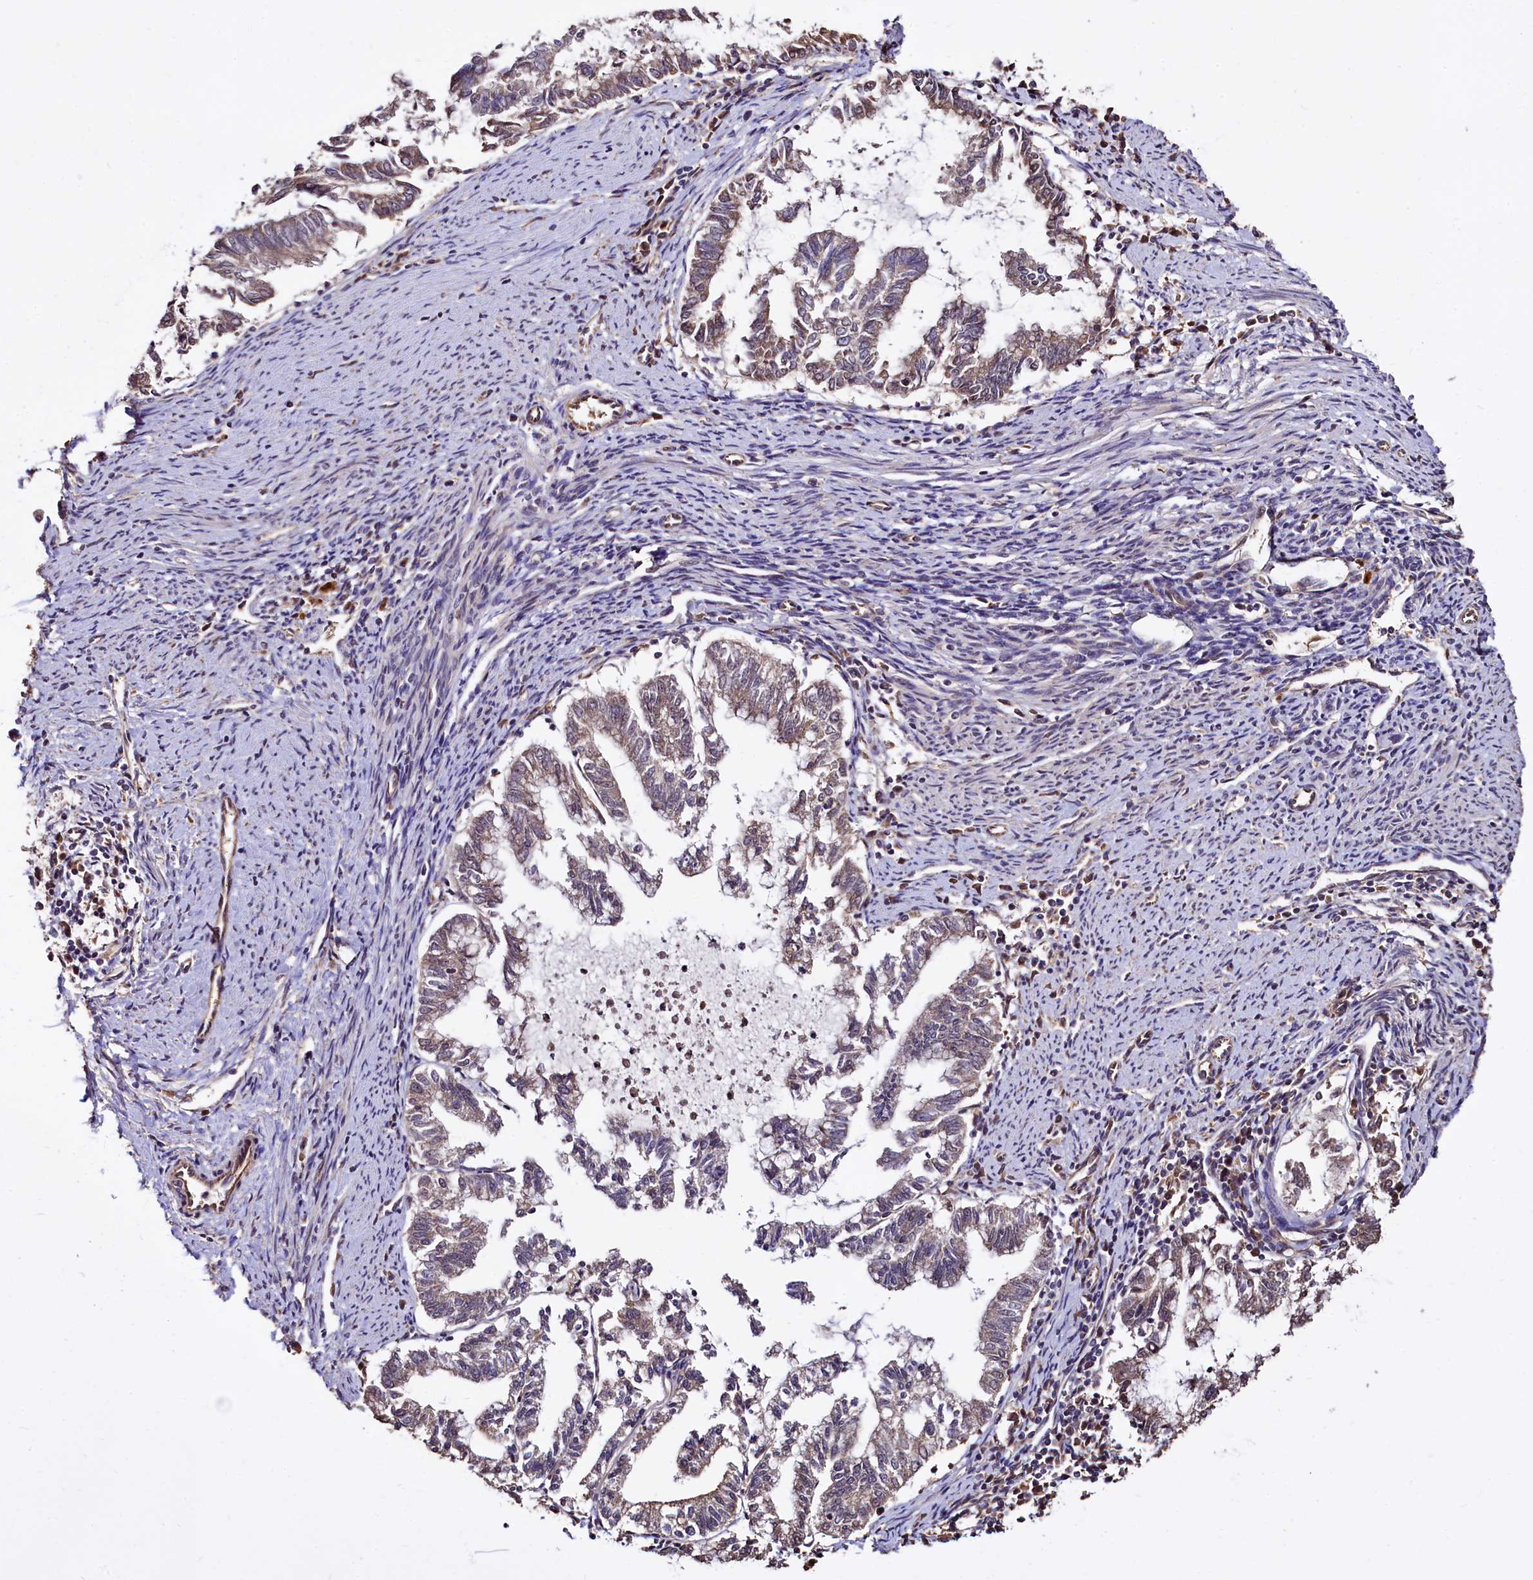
{"staining": {"intensity": "weak", "quantity": ">75%", "location": "cytoplasmic/membranous"}, "tissue": "endometrial cancer", "cell_type": "Tumor cells", "image_type": "cancer", "snomed": [{"axis": "morphology", "description": "Adenocarcinoma, NOS"}, {"axis": "topography", "description": "Endometrium"}], "caption": "Brown immunohistochemical staining in endometrial adenocarcinoma shows weak cytoplasmic/membranous staining in approximately >75% of tumor cells. (DAB = brown stain, brightfield microscopy at high magnification).", "gene": "TBCEL", "patient": {"sex": "female", "age": 79}}